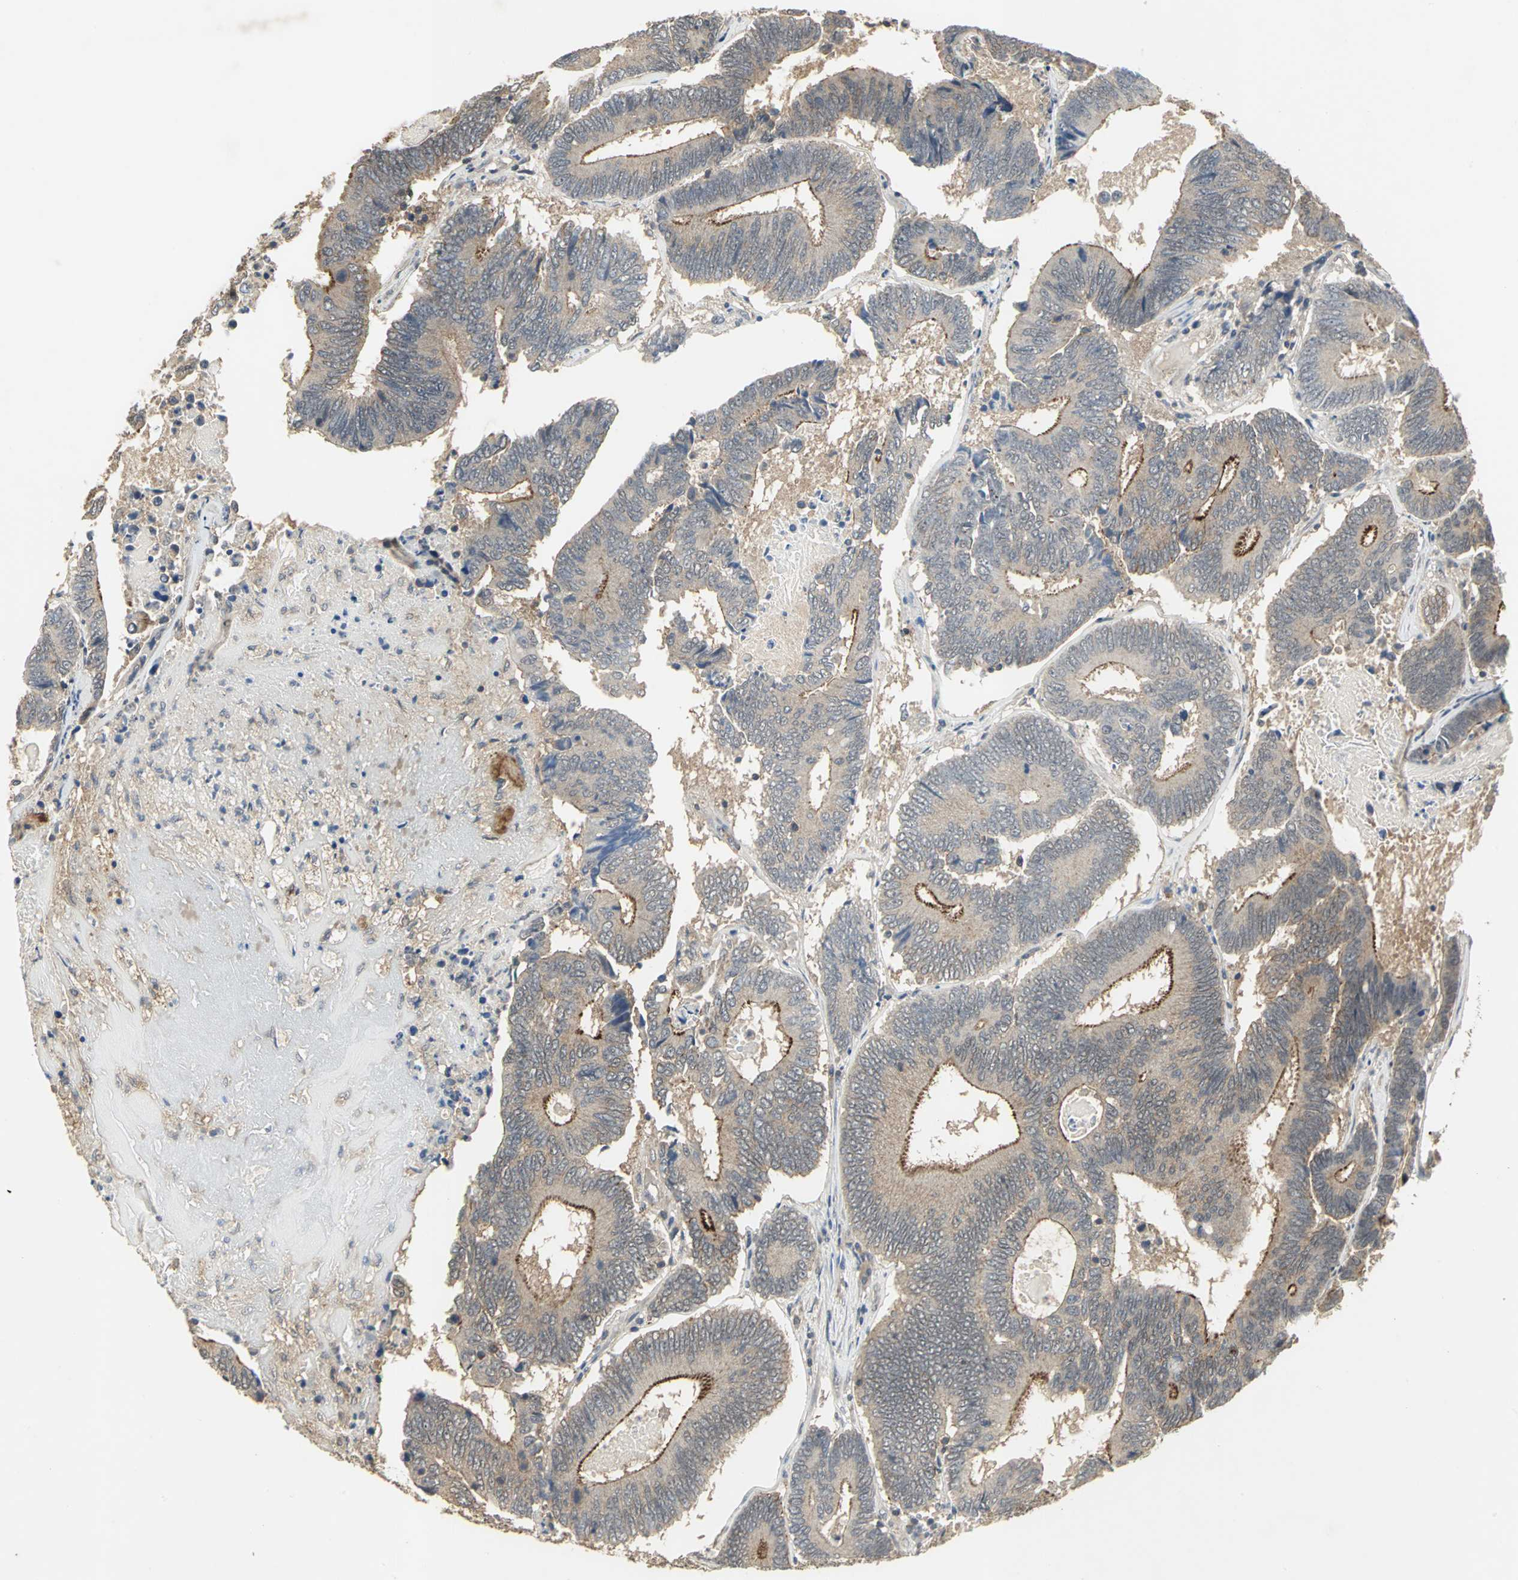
{"staining": {"intensity": "weak", "quantity": ">75%", "location": "cytoplasmic/membranous"}, "tissue": "colorectal cancer", "cell_type": "Tumor cells", "image_type": "cancer", "snomed": [{"axis": "morphology", "description": "Adenocarcinoma, NOS"}, {"axis": "topography", "description": "Colon"}], "caption": "A histopathology image of colorectal cancer stained for a protein displays weak cytoplasmic/membranous brown staining in tumor cells.", "gene": "KEAP1", "patient": {"sex": "female", "age": 78}}